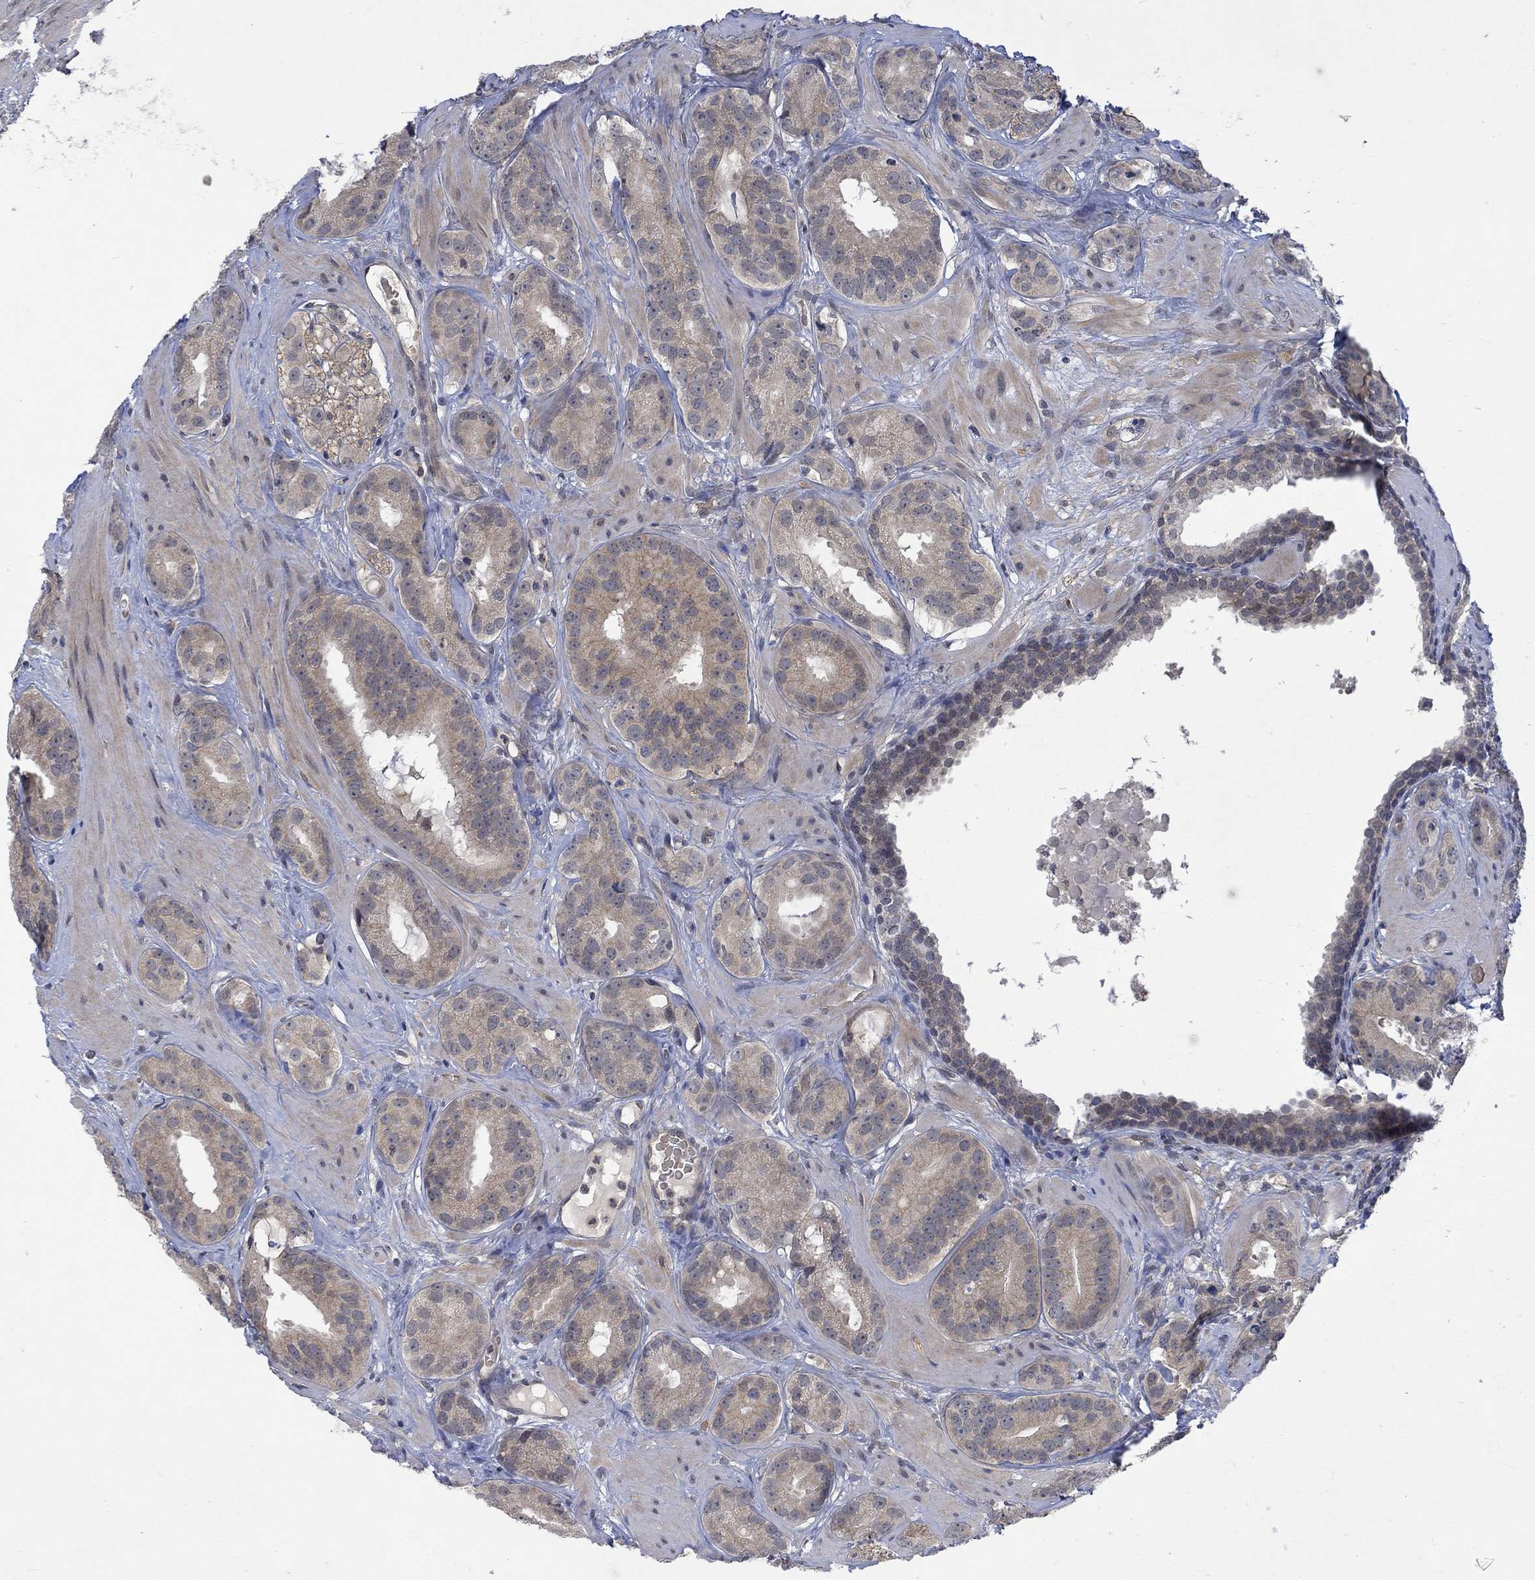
{"staining": {"intensity": "weak", "quantity": "25%-75%", "location": "cytoplasmic/membranous"}, "tissue": "prostate cancer", "cell_type": "Tumor cells", "image_type": "cancer", "snomed": [{"axis": "morphology", "description": "Adenocarcinoma, NOS"}, {"axis": "topography", "description": "Prostate"}], "caption": "The histopathology image displays a brown stain indicating the presence of a protein in the cytoplasmic/membranous of tumor cells in prostate adenocarcinoma. Immunohistochemistry (ihc) stains the protein in brown and the nuclei are stained blue.", "gene": "GRIN2D", "patient": {"sex": "male", "age": 69}}